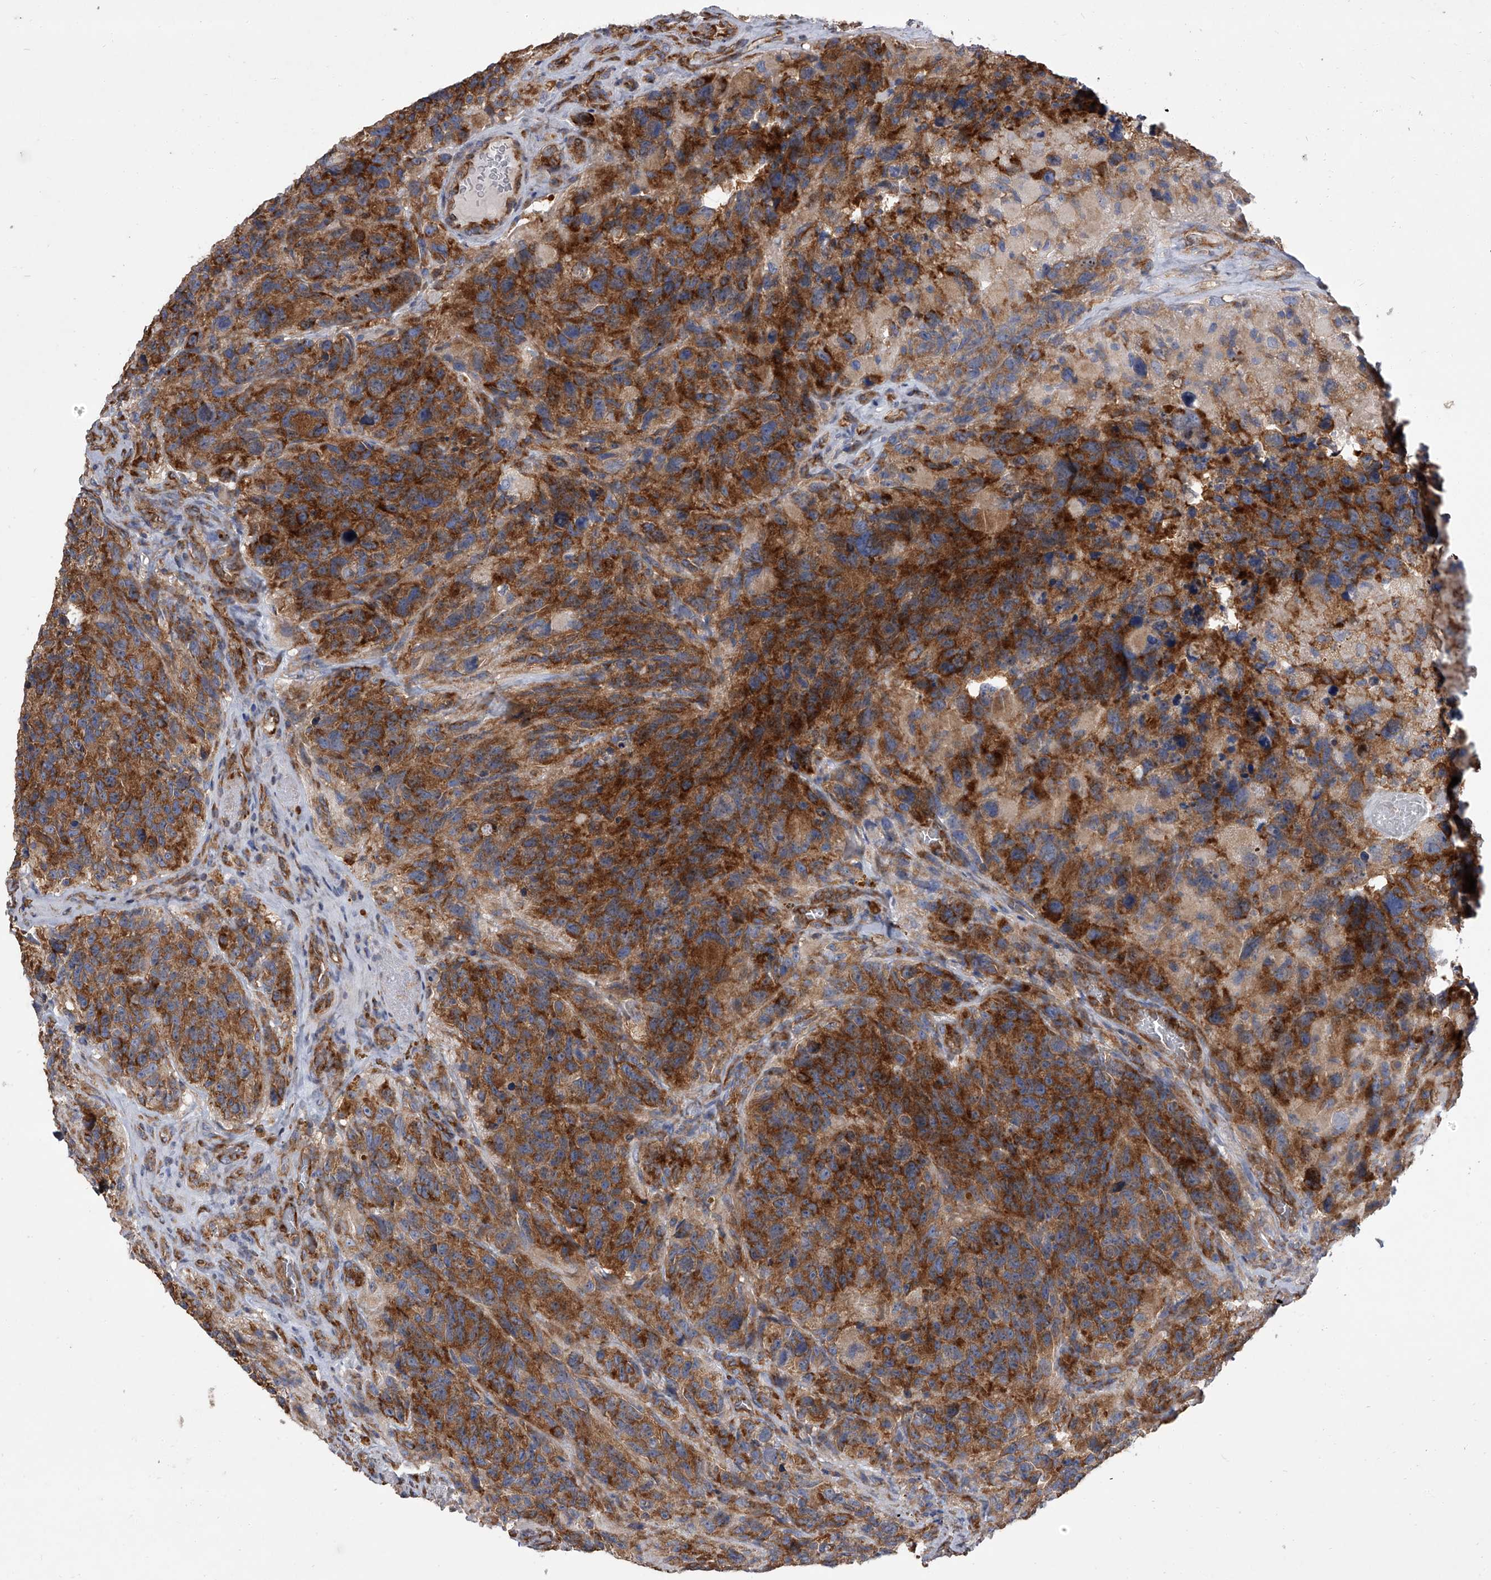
{"staining": {"intensity": "moderate", "quantity": ">75%", "location": "cytoplasmic/membranous"}, "tissue": "glioma", "cell_type": "Tumor cells", "image_type": "cancer", "snomed": [{"axis": "morphology", "description": "Glioma, malignant, High grade"}, {"axis": "topography", "description": "Brain"}], "caption": "Immunohistochemical staining of glioma demonstrates medium levels of moderate cytoplasmic/membranous protein expression in about >75% of tumor cells.", "gene": "EIF2S2", "patient": {"sex": "male", "age": 69}}